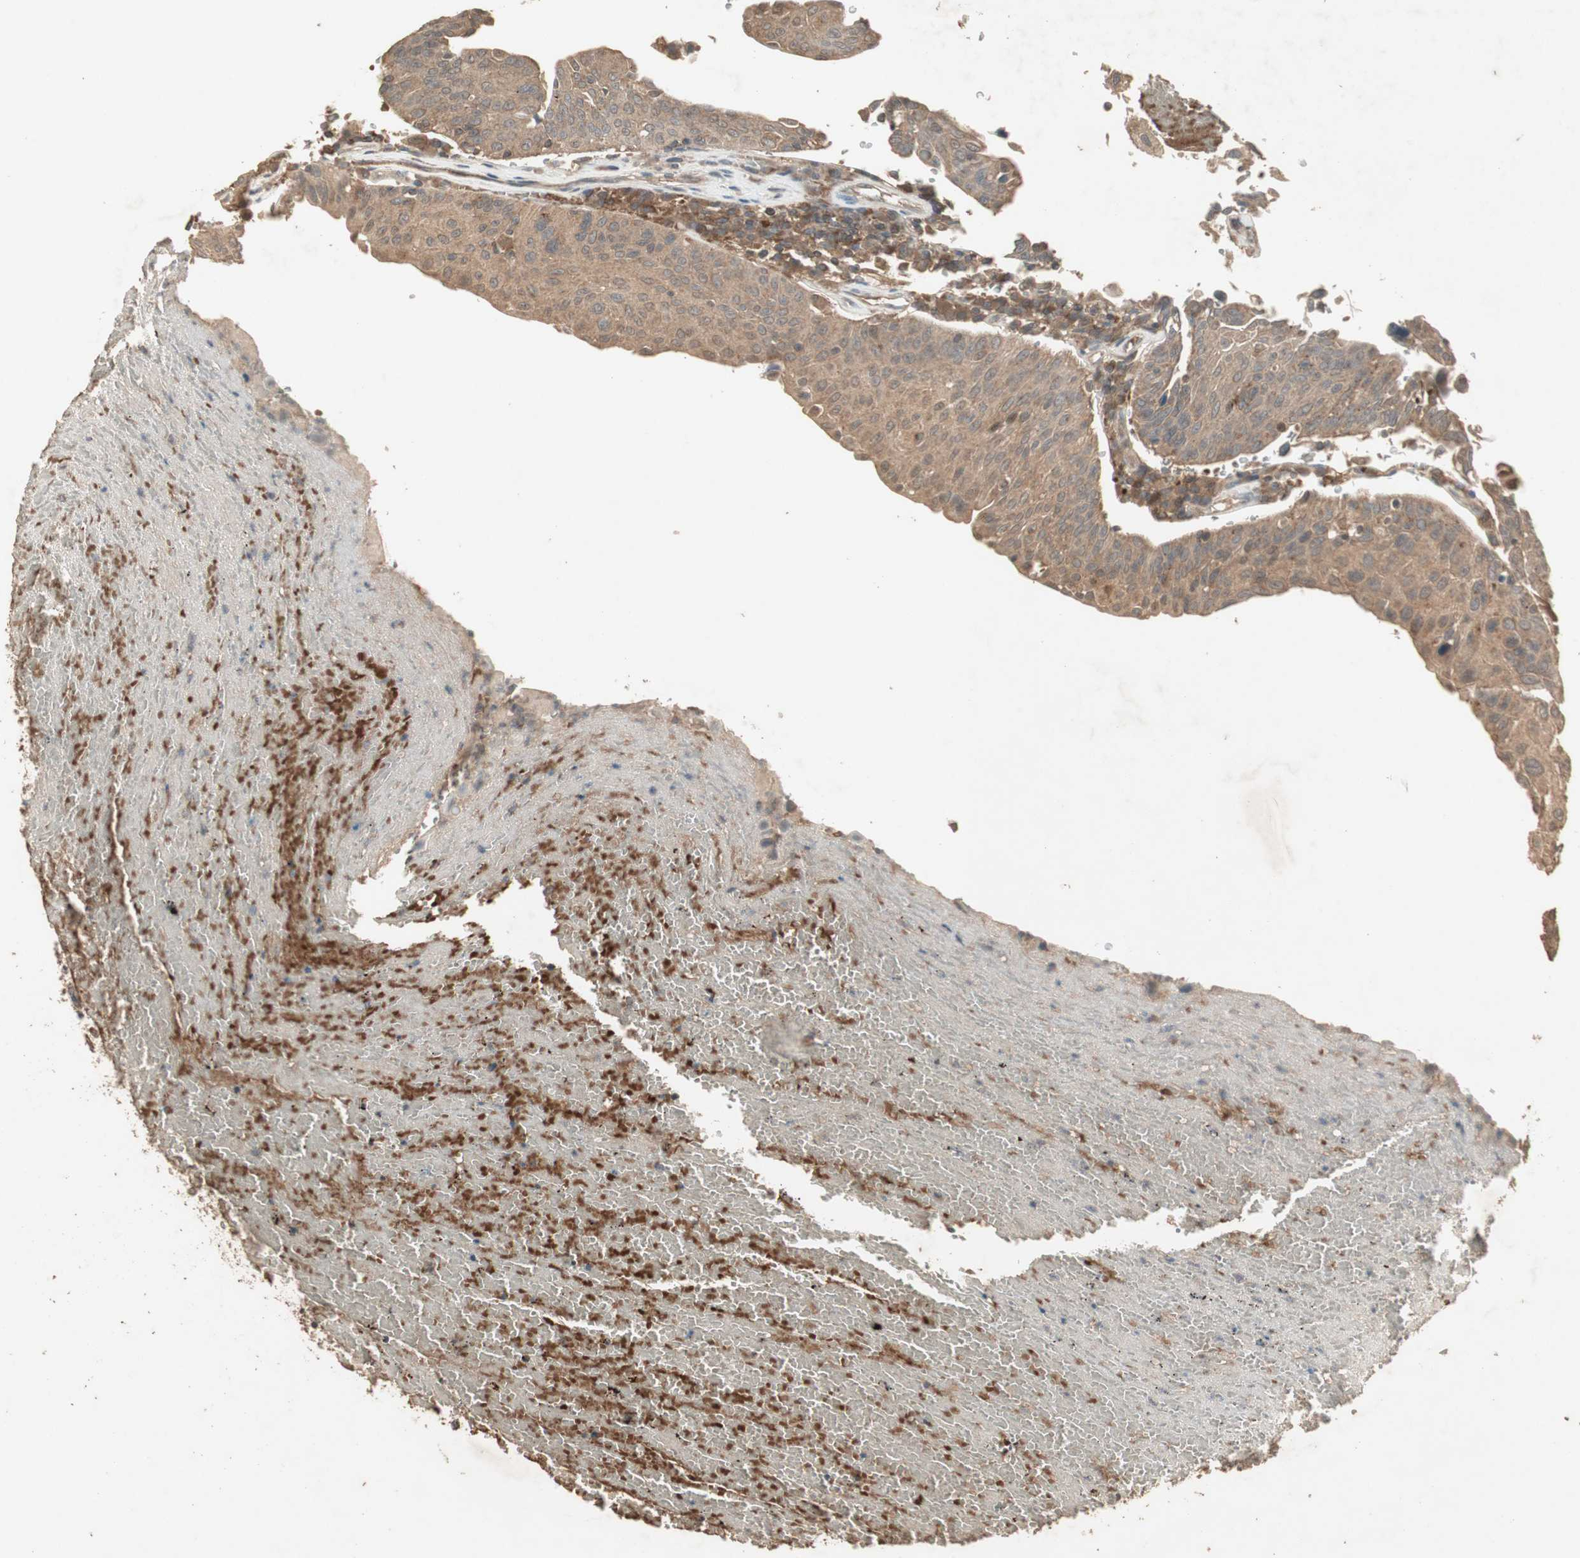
{"staining": {"intensity": "moderate", "quantity": ">75%", "location": "cytoplasmic/membranous"}, "tissue": "urothelial cancer", "cell_type": "Tumor cells", "image_type": "cancer", "snomed": [{"axis": "morphology", "description": "Urothelial carcinoma, High grade"}, {"axis": "topography", "description": "Urinary bladder"}], "caption": "The photomicrograph displays a brown stain indicating the presence of a protein in the cytoplasmic/membranous of tumor cells in high-grade urothelial carcinoma.", "gene": "UBAC1", "patient": {"sex": "male", "age": 66}}